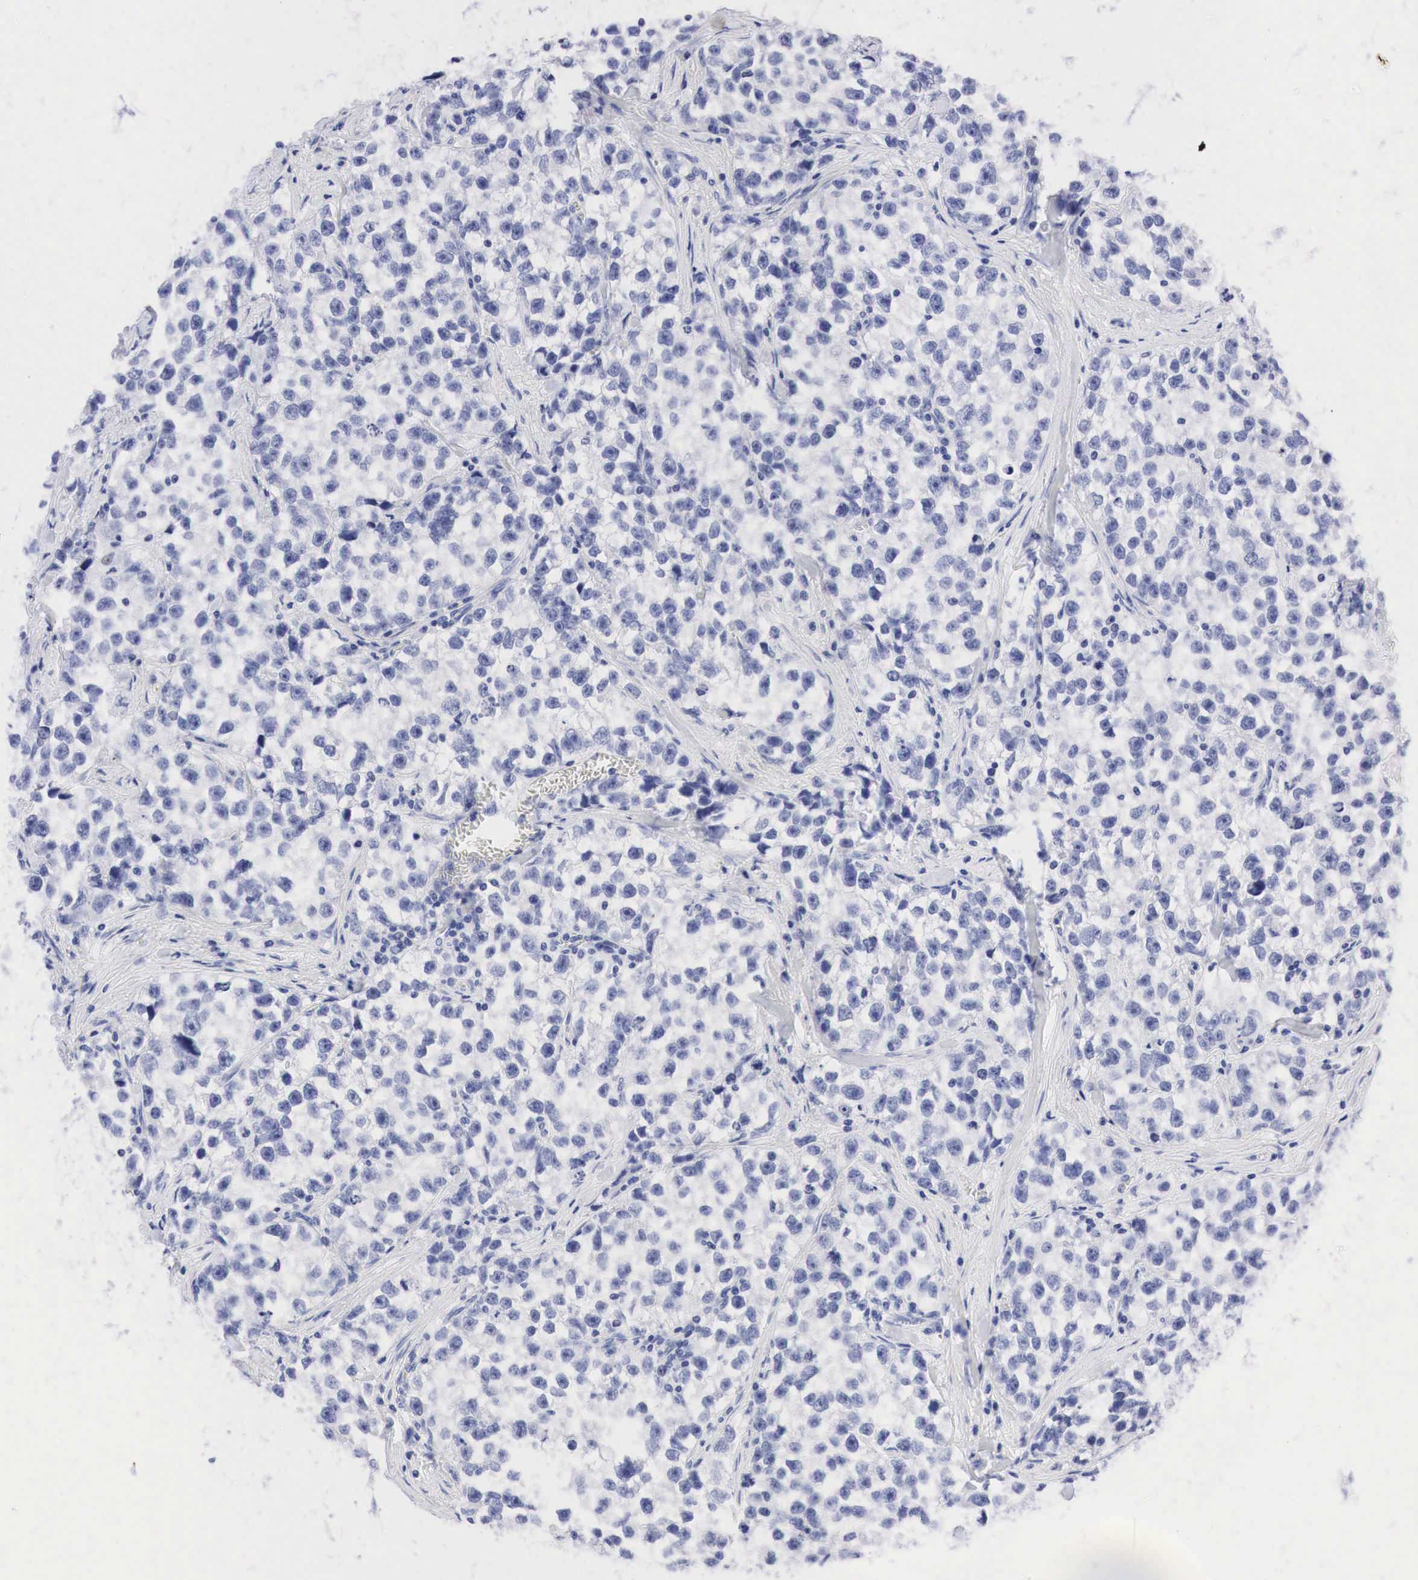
{"staining": {"intensity": "negative", "quantity": "none", "location": "none"}, "tissue": "testis cancer", "cell_type": "Tumor cells", "image_type": "cancer", "snomed": [{"axis": "morphology", "description": "Seminoma, NOS"}, {"axis": "morphology", "description": "Carcinoma, Embryonal, NOS"}, {"axis": "topography", "description": "Testis"}], "caption": "Tumor cells are negative for brown protein staining in testis cancer.", "gene": "NKX2-1", "patient": {"sex": "male", "age": 30}}